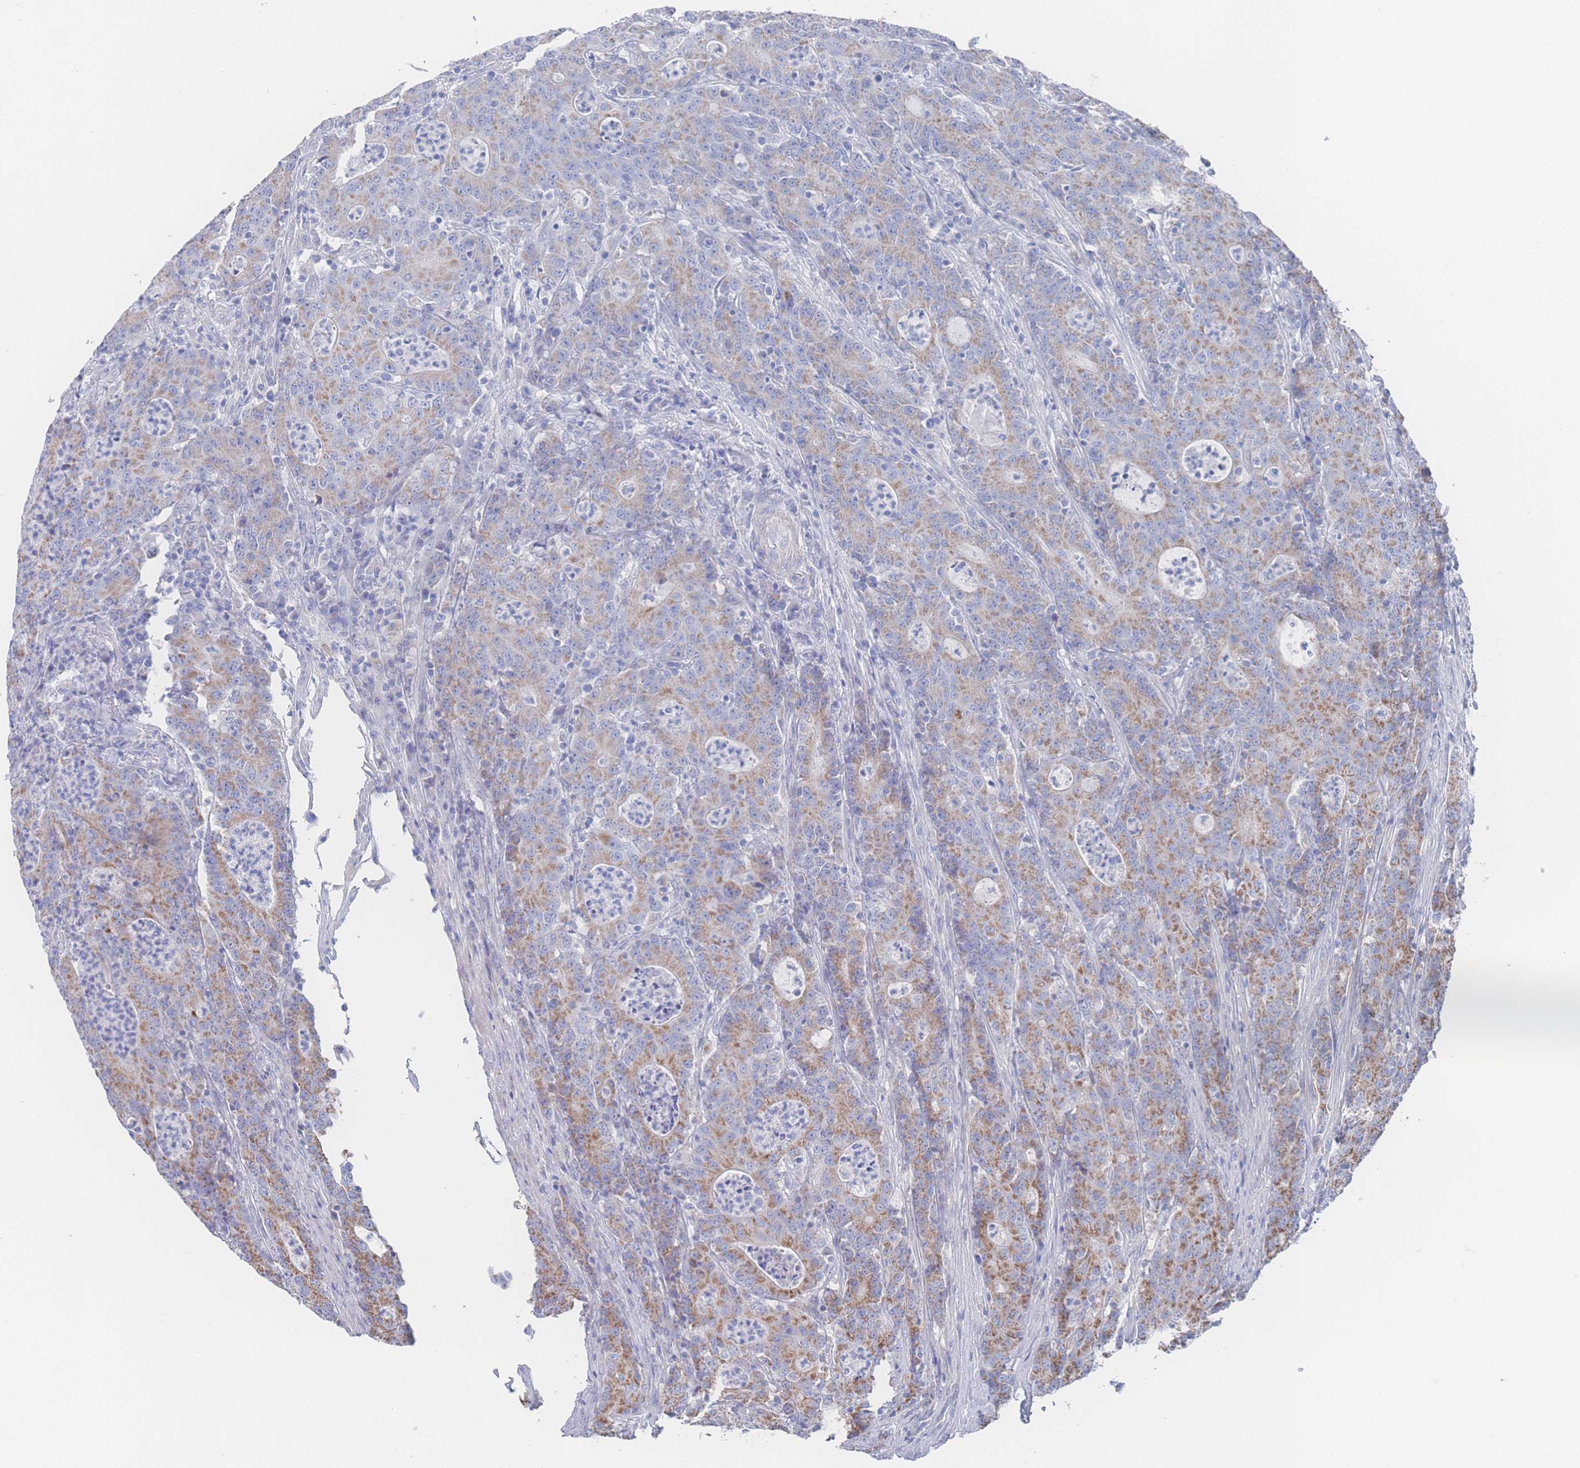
{"staining": {"intensity": "moderate", "quantity": ">75%", "location": "cytoplasmic/membranous"}, "tissue": "colorectal cancer", "cell_type": "Tumor cells", "image_type": "cancer", "snomed": [{"axis": "morphology", "description": "Adenocarcinoma, NOS"}, {"axis": "topography", "description": "Colon"}], "caption": "DAB immunohistochemical staining of human adenocarcinoma (colorectal) demonstrates moderate cytoplasmic/membranous protein positivity in about >75% of tumor cells.", "gene": "SNPH", "patient": {"sex": "male", "age": 83}}